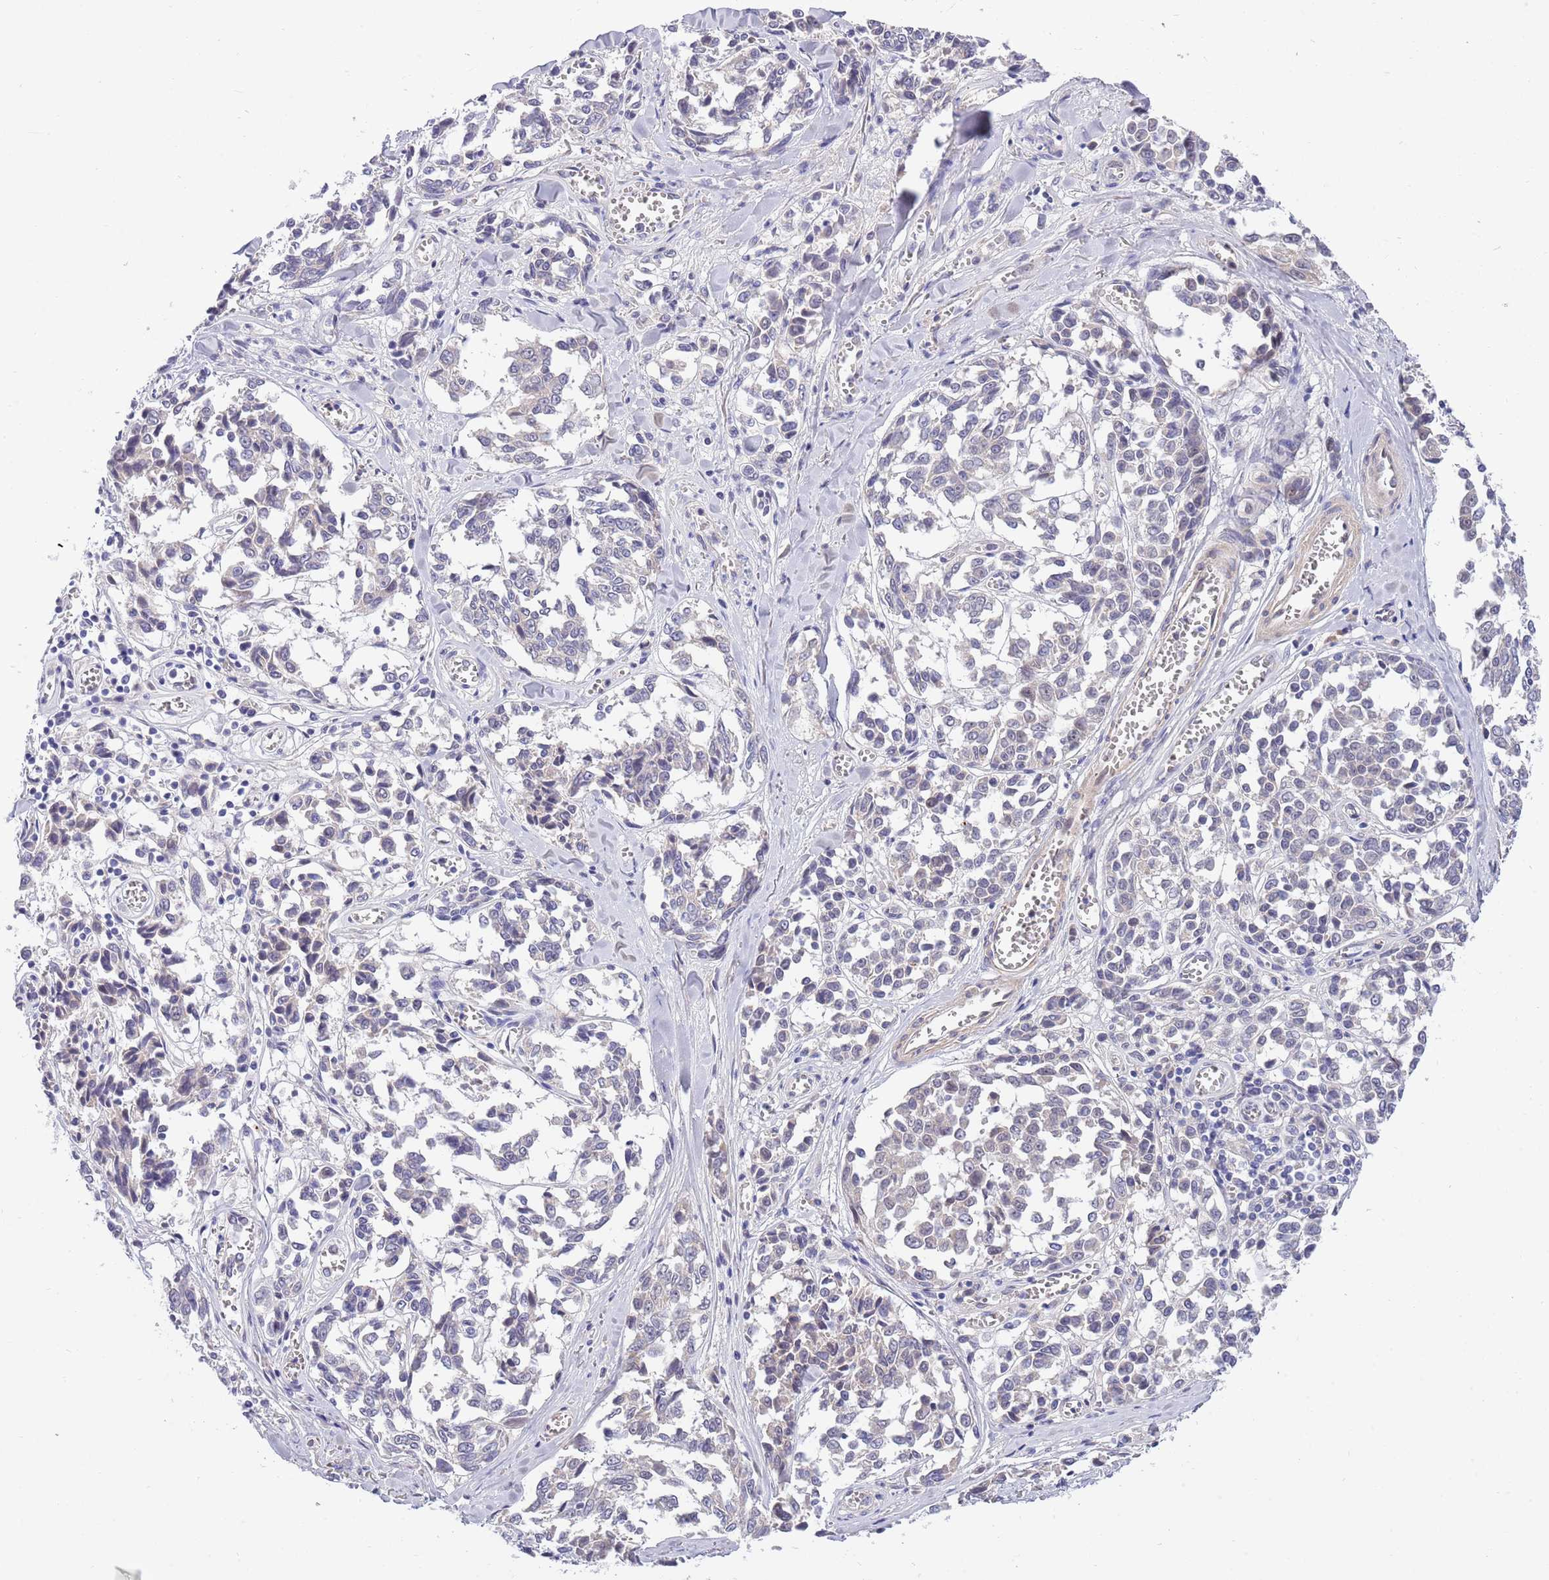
{"staining": {"intensity": "weak", "quantity": "25%-75%", "location": "nuclear"}, "tissue": "melanoma", "cell_type": "Tumor cells", "image_type": "cancer", "snomed": [{"axis": "morphology", "description": "Malignant melanoma, NOS"}, {"axis": "topography", "description": "Skin"}], "caption": "A brown stain shows weak nuclear expression of a protein in melanoma tumor cells.", "gene": "NLRP6", "patient": {"sex": "female", "age": 64}}